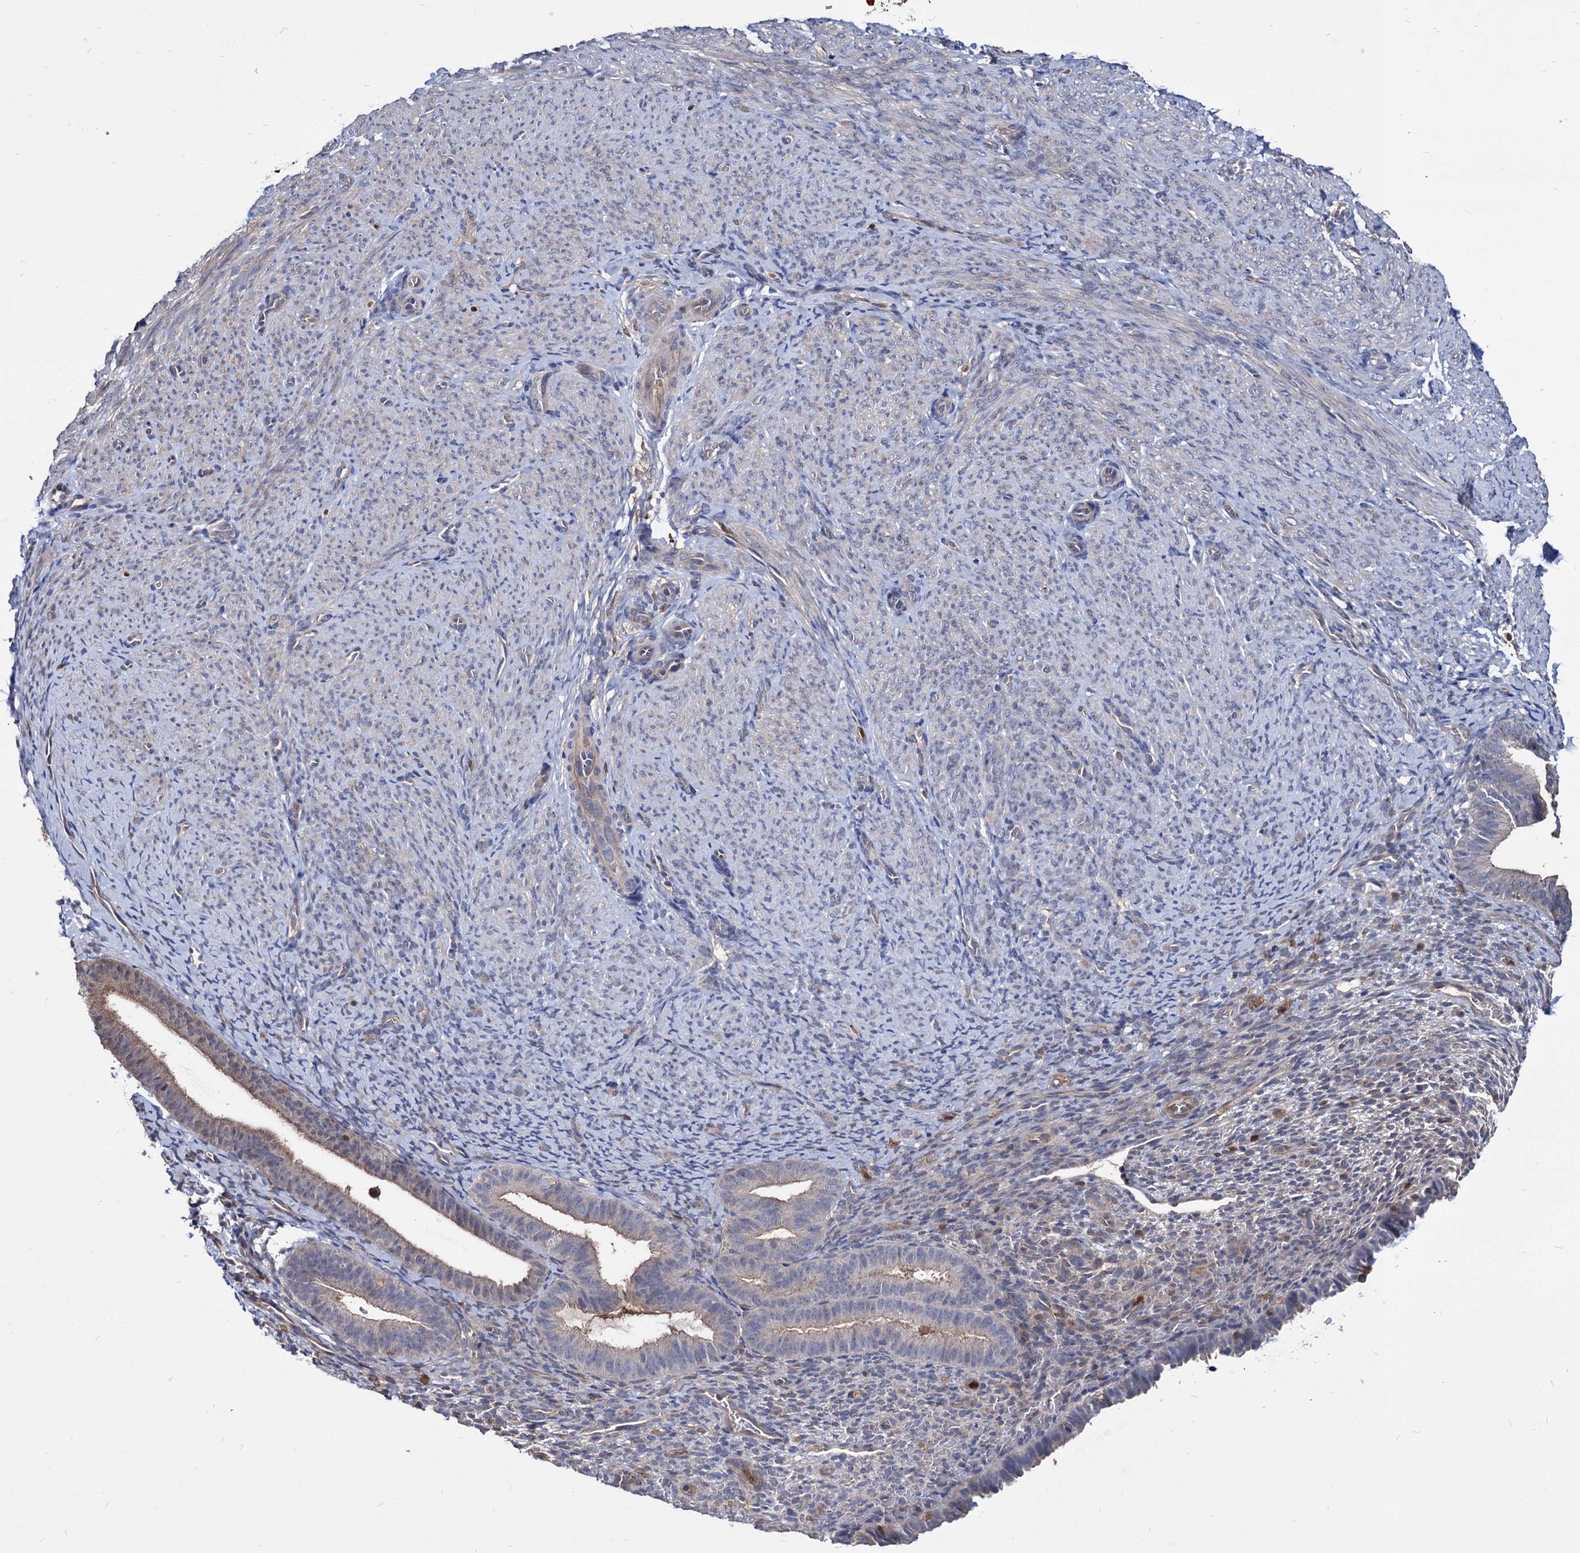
{"staining": {"intensity": "negative", "quantity": "none", "location": "none"}, "tissue": "endometrium", "cell_type": "Cells in endometrial stroma", "image_type": "normal", "snomed": [{"axis": "morphology", "description": "Normal tissue, NOS"}, {"axis": "topography", "description": "Endometrium"}], "caption": "Human endometrium stained for a protein using IHC demonstrates no expression in cells in endometrial stroma.", "gene": "CPPED1", "patient": {"sex": "female", "age": 65}}